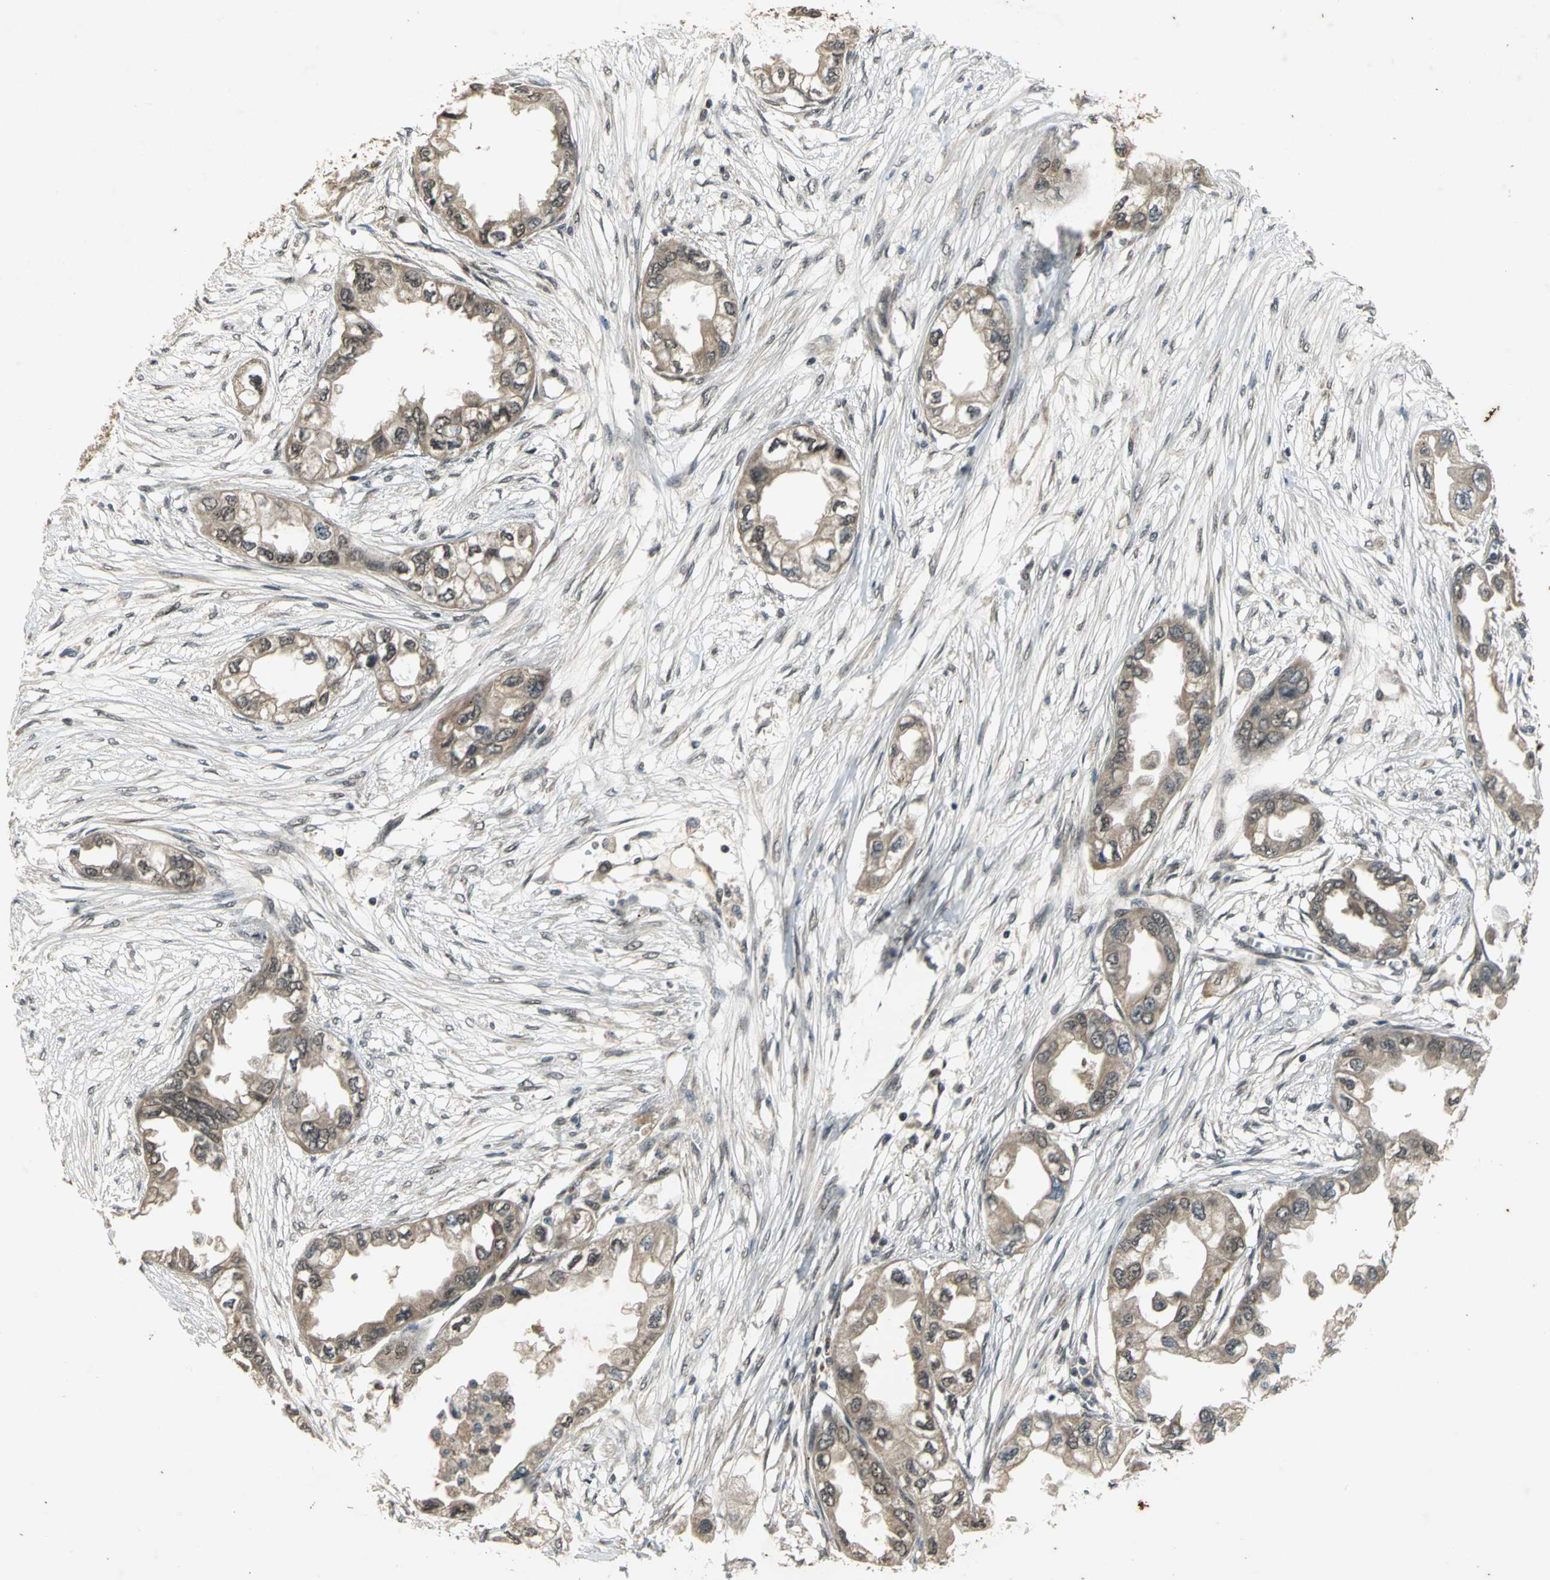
{"staining": {"intensity": "moderate", "quantity": ">75%", "location": "cytoplasmic/membranous"}, "tissue": "endometrial cancer", "cell_type": "Tumor cells", "image_type": "cancer", "snomed": [{"axis": "morphology", "description": "Adenocarcinoma, NOS"}, {"axis": "topography", "description": "Endometrium"}], "caption": "IHC of endometrial adenocarcinoma exhibits medium levels of moderate cytoplasmic/membranous positivity in approximately >75% of tumor cells. Nuclei are stained in blue.", "gene": "NOTCH3", "patient": {"sex": "female", "age": 67}}